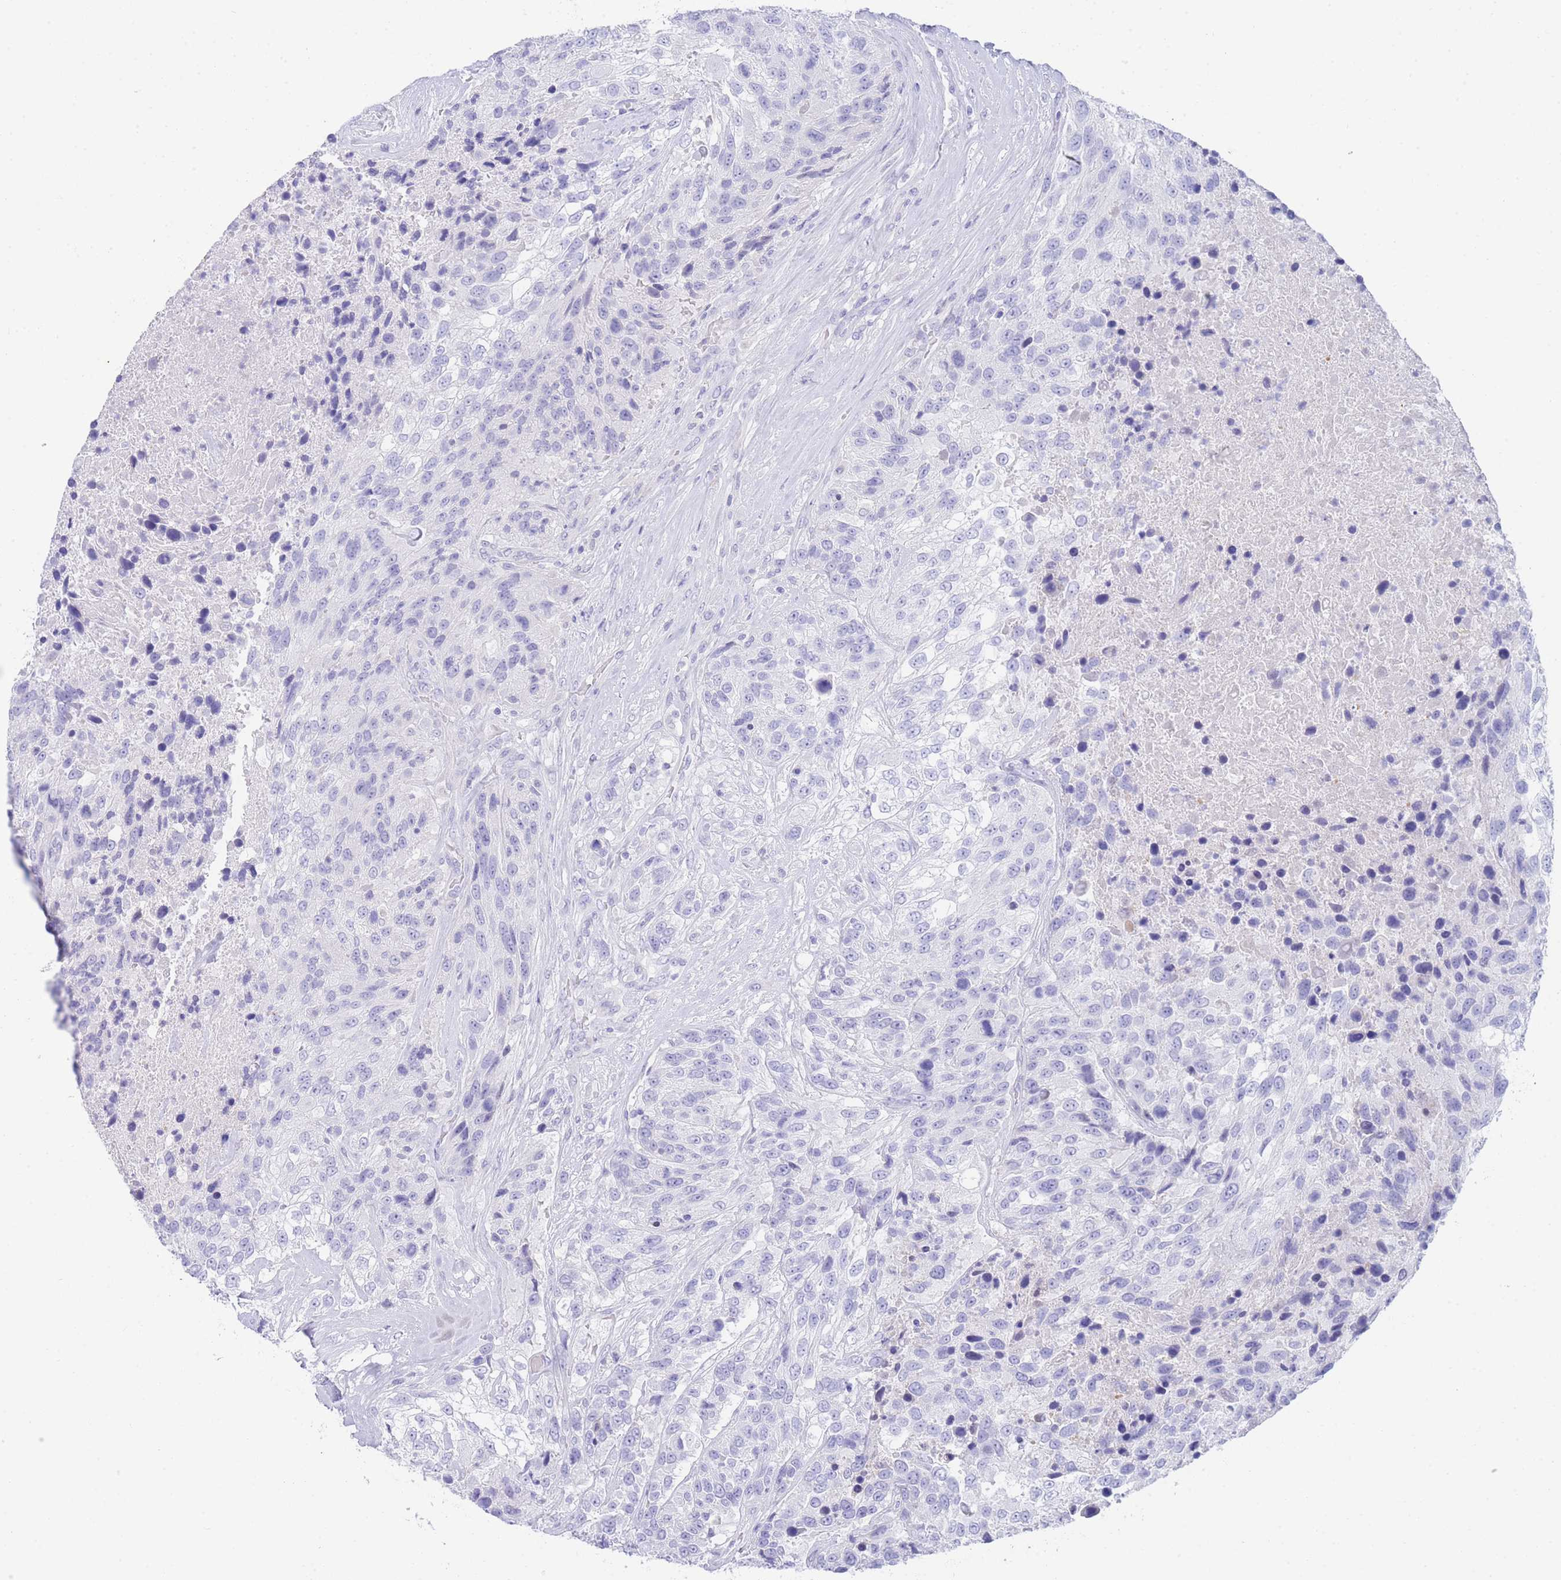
{"staining": {"intensity": "negative", "quantity": "none", "location": "none"}, "tissue": "urothelial cancer", "cell_type": "Tumor cells", "image_type": "cancer", "snomed": [{"axis": "morphology", "description": "Urothelial carcinoma, High grade"}, {"axis": "topography", "description": "Urinary bladder"}], "caption": "DAB (3,3'-diaminobenzidine) immunohistochemical staining of human urothelial cancer demonstrates no significant positivity in tumor cells.", "gene": "LRRC37A", "patient": {"sex": "female", "age": 70}}